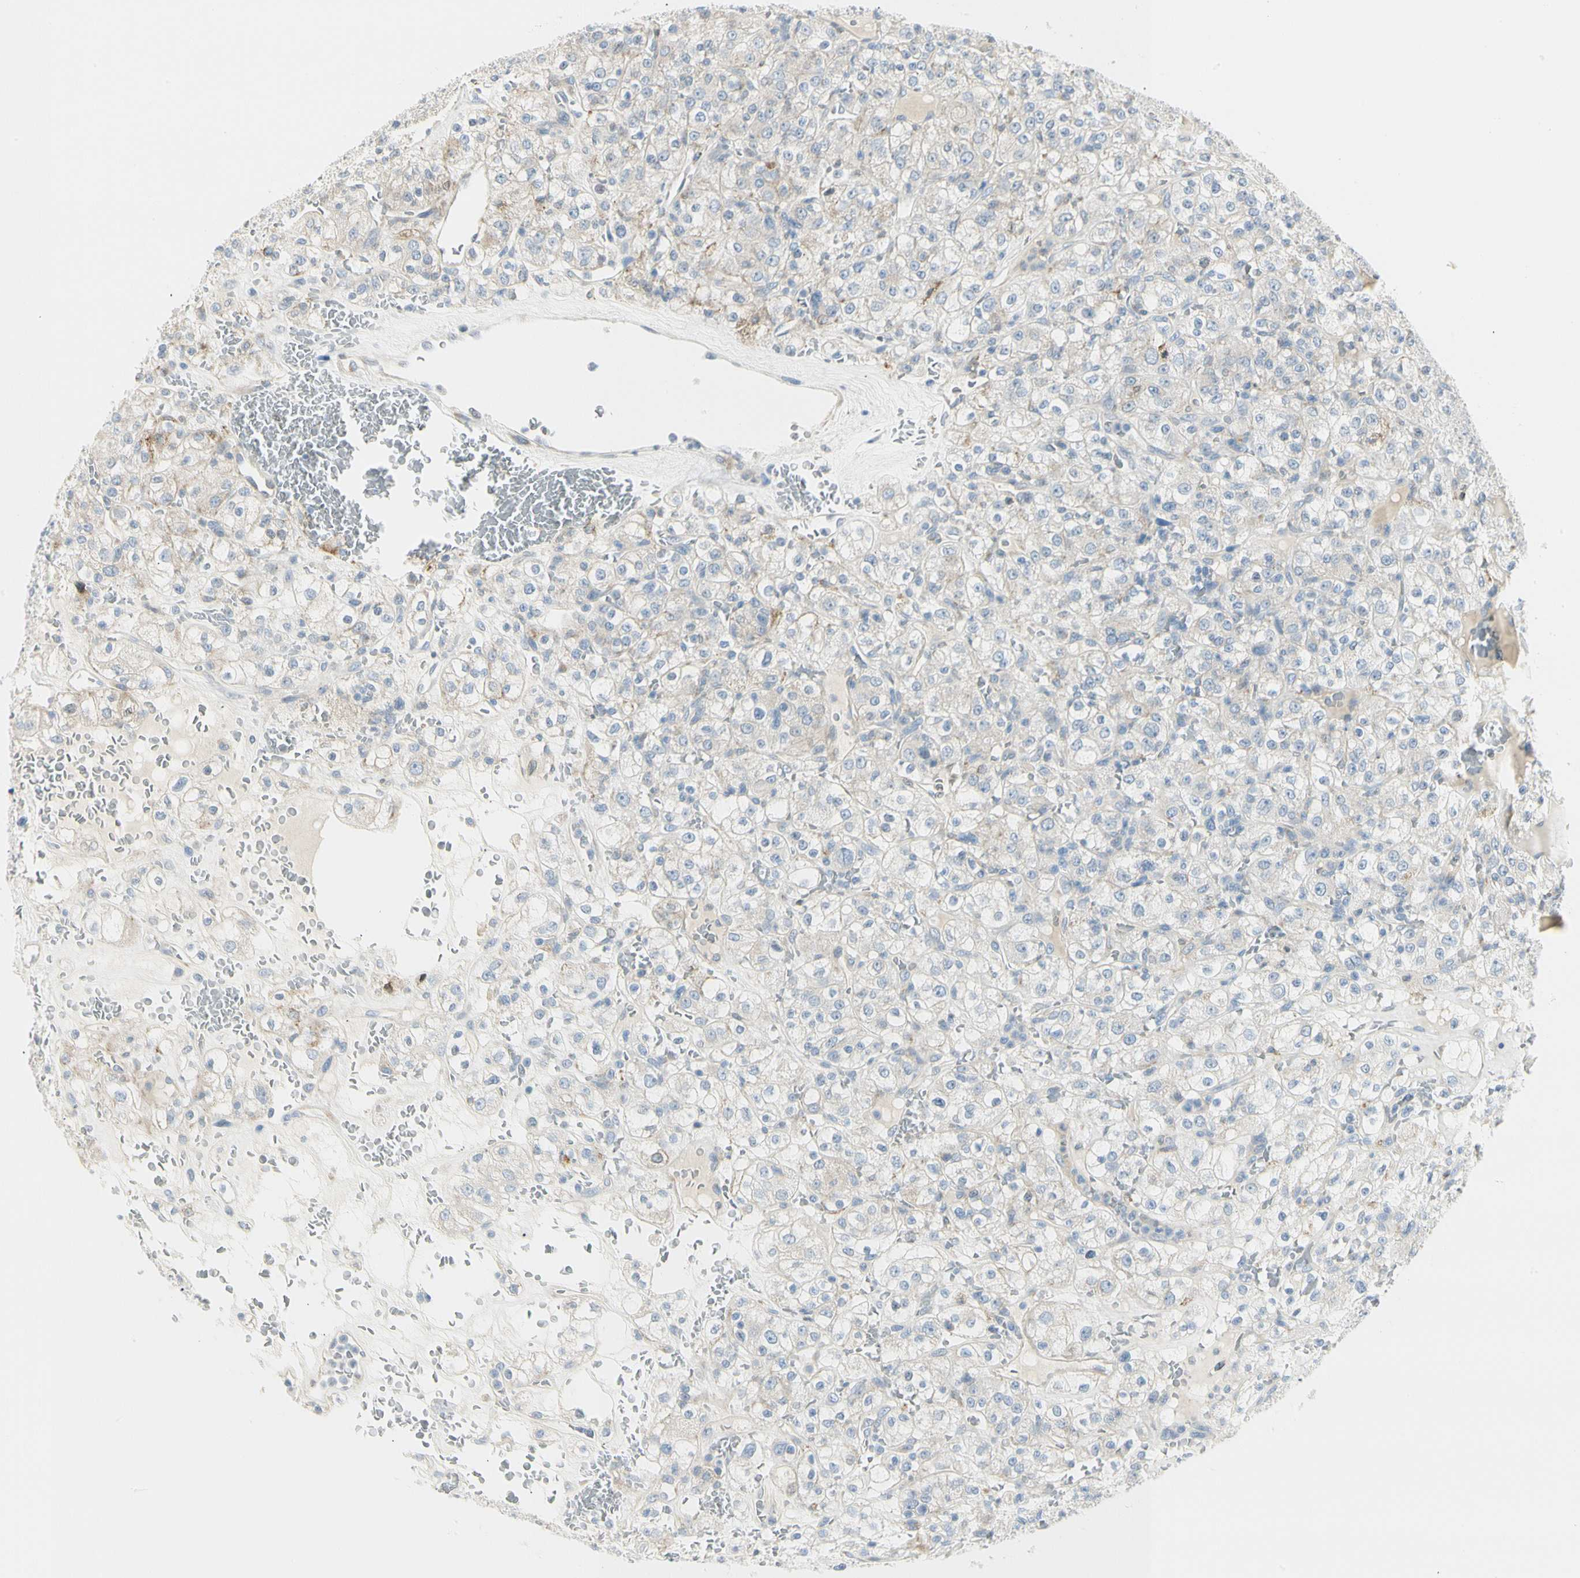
{"staining": {"intensity": "negative", "quantity": "none", "location": "none"}, "tissue": "renal cancer", "cell_type": "Tumor cells", "image_type": "cancer", "snomed": [{"axis": "morphology", "description": "Normal tissue, NOS"}, {"axis": "morphology", "description": "Adenocarcinoma, NOS"}, {"axis": "topography", "description": "Kidney"}], "caption": "Human renal adenocarcinoma stained for a protein using IHC shows no expression in tumor cells.", "gene": "TNFSF11", "patient": {"sex": "female", "age": 72}}